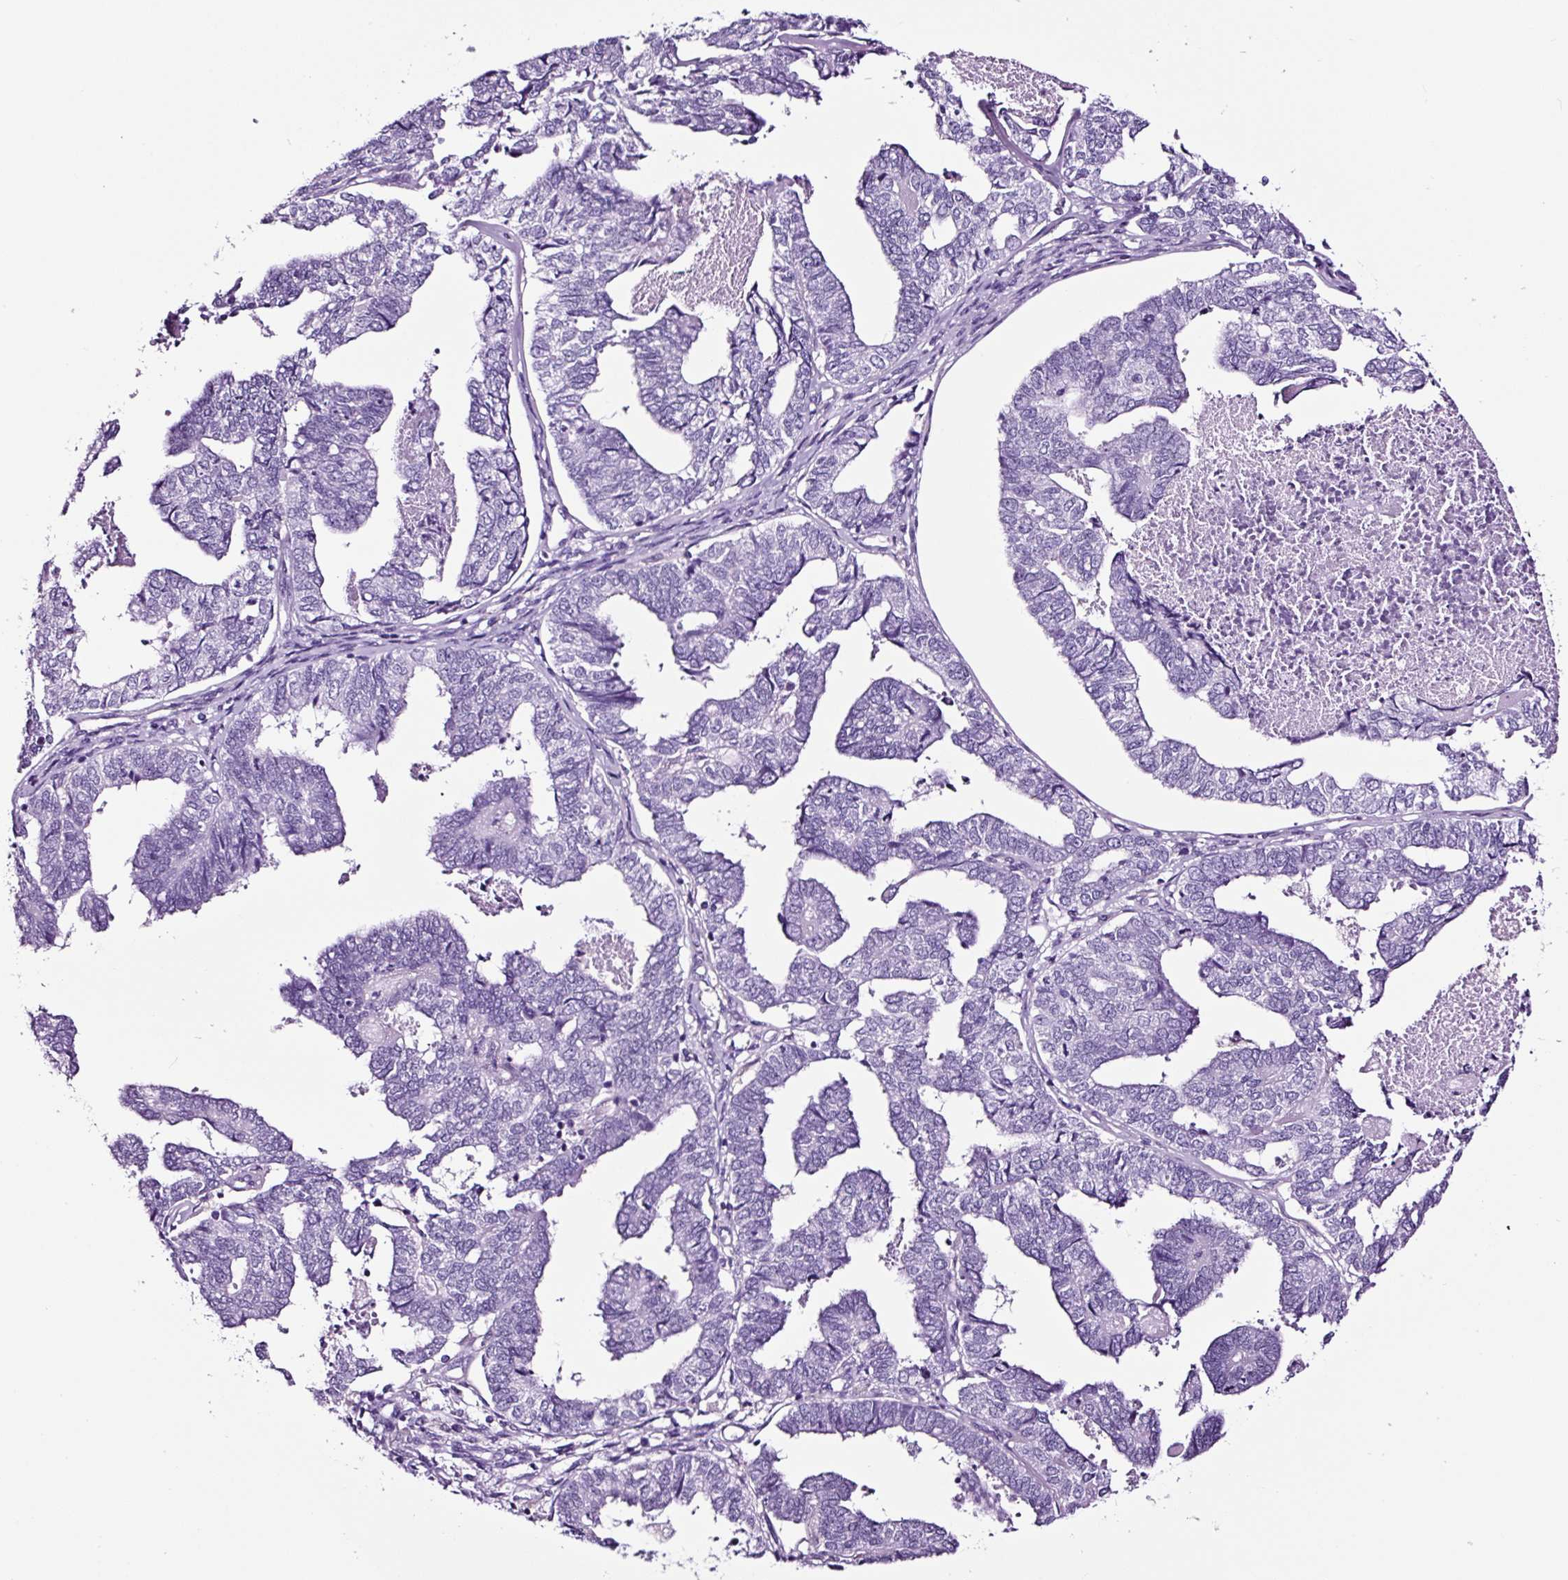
{"staining": {"intensity": "negative", "quantity": "none", "location": "none"}, "tissue": "endometrial cancer", "cell_type": "Tumor cells", "image_type": "cancer", "snomed": [{"axis": "morphology", "description": "Adenocarcinoma, NOS"}, {"axis": "topography", "description": "Endometrium"}], "caption": "The histopathology image reveals no significant expression in tumor cells of endometrial cancer (adenocarcinoma).", "gene": "FBXL7", "patient": {"sex": "female", "age": 73}}